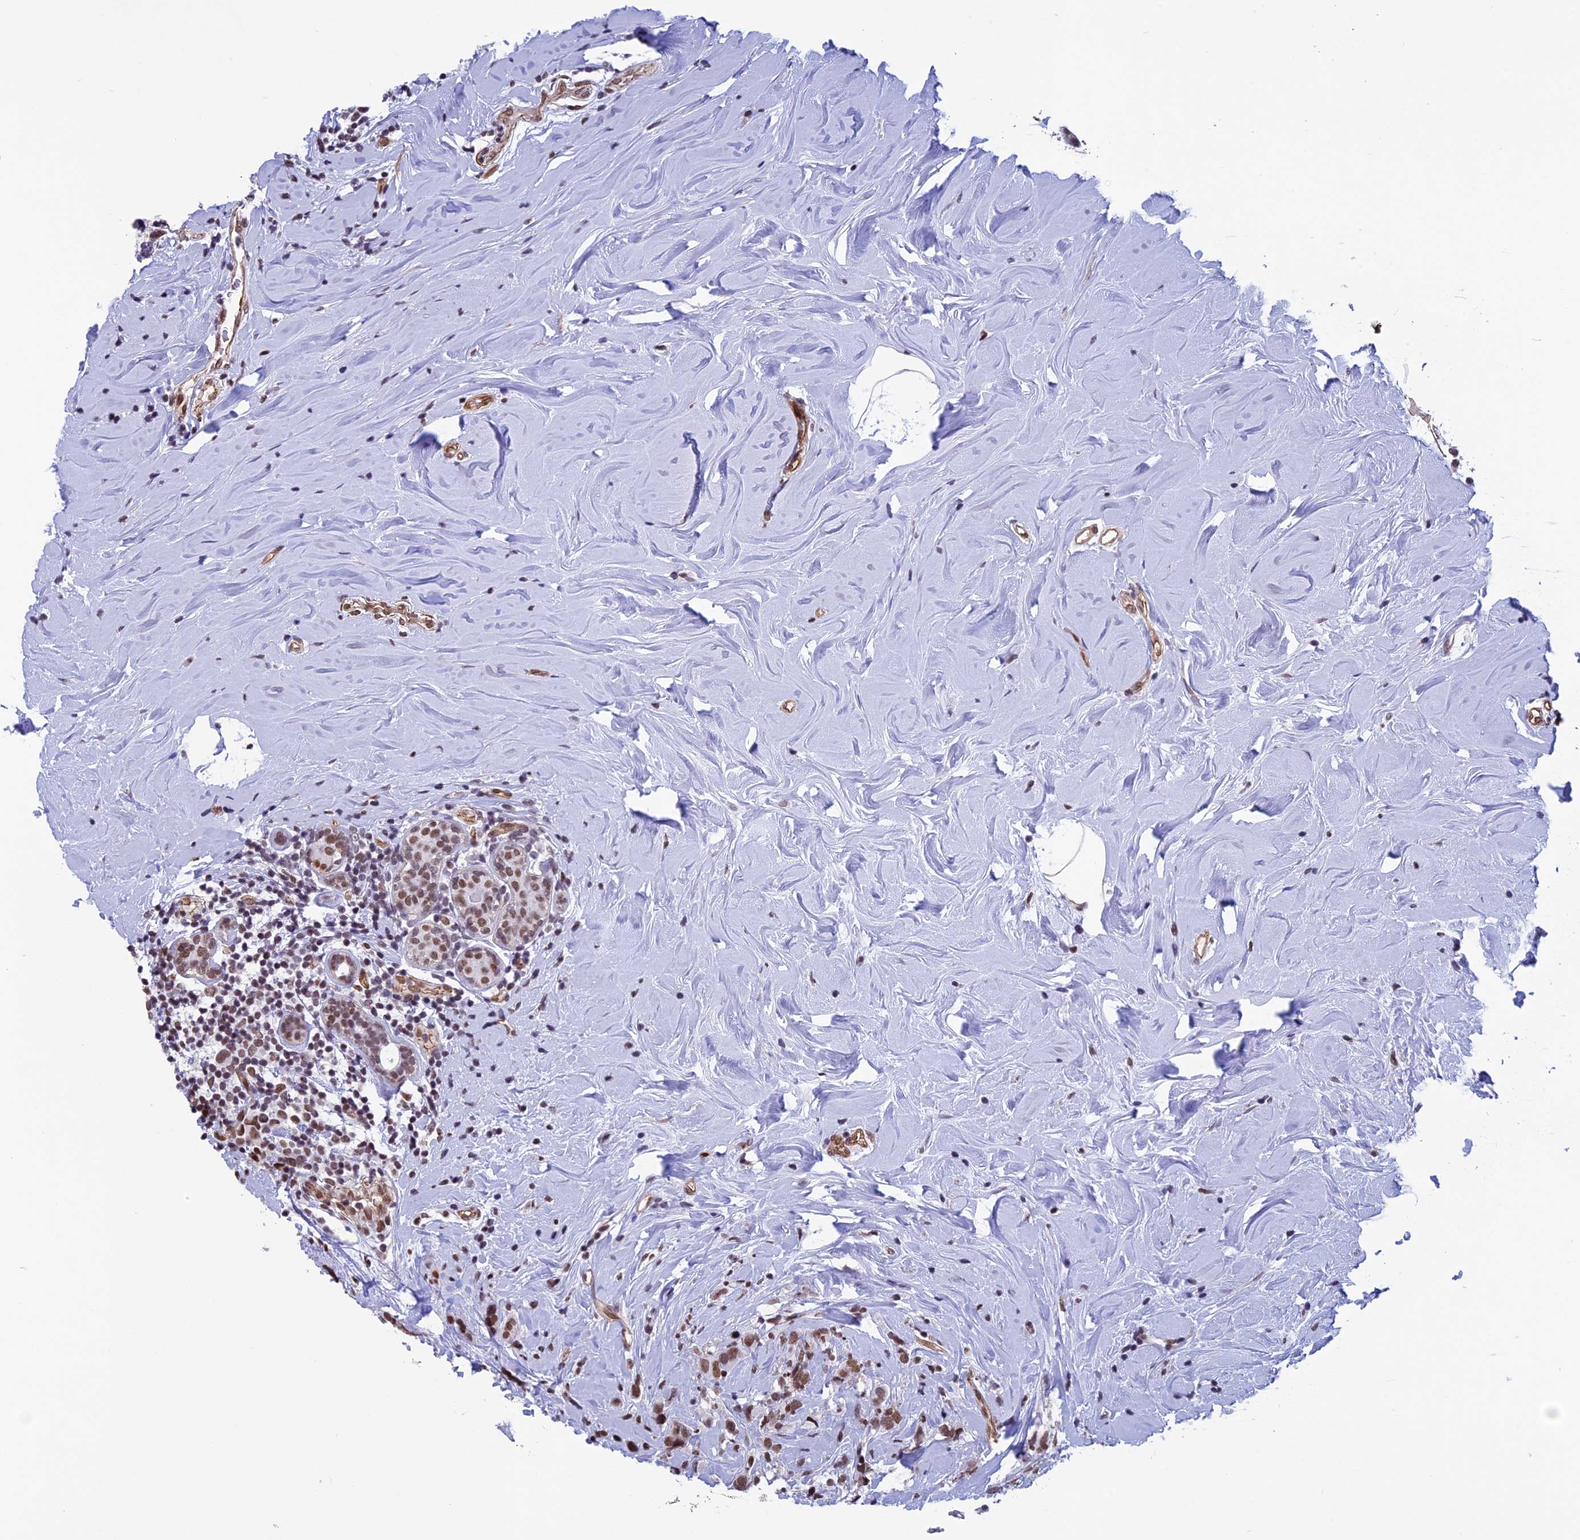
{"staining": {"intensity": "moderate", "quantity": ">75%", "location": "nuclear"}, "tissue": "breast cancer", "cell_type": "Tumor cells", "image_type": "cancer", "snomed": [{"axis": "morphology", "description": "Lobular carcinoma"}, {"axis": "topography", "description": "Breast"}], "caption": "DAB immunohistochemical staining of human lobular carcinoma (breast) displays moderate nuclear protein staining in about >75% of tumor cells.", "gene": "NIPBL", "patient": {"sex": "female", "age": 59}}